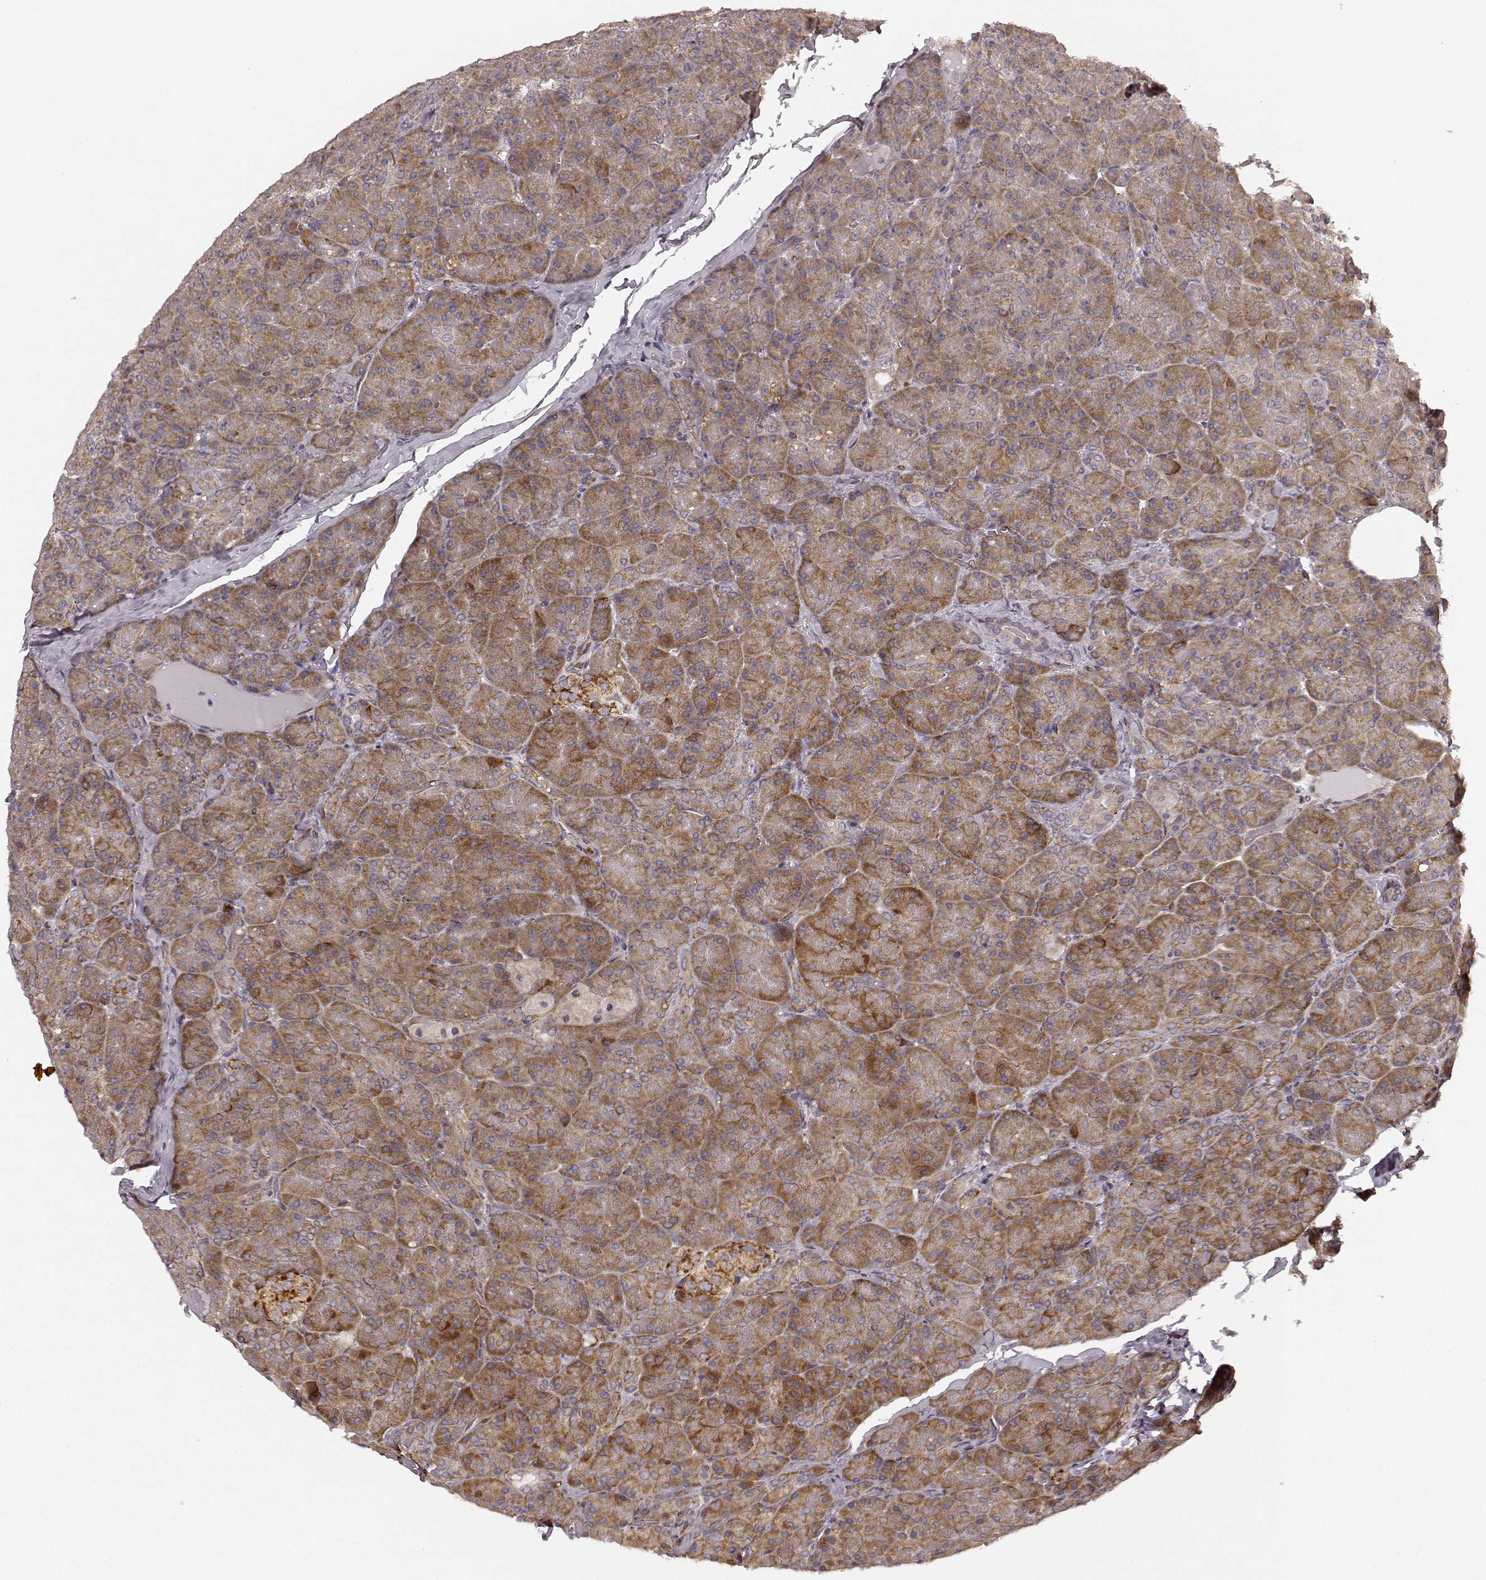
{"staining": {"intensity": "moderate", "quantity": ">75%", "location": "cytoplasmic/membranous"}, "tissue": "pancreas", "cell_type": "Exocrine glandular cells", "image_type": "normal", "snomed": [{"axis": "morphology", "description": "Normal tissue, NOS"}, {"axis": "topography", "description": "Pancreas"}], "caption": "Immunohistochemistry (IHC) photomicrograph of normal pancreas stained for a protein (brown), which shows medium levels of moderate cytoplasmic/membranous staining in about >75% of exocrine glandular cells.", "gene": "TMEM14A", "patient": {"sex": "male", "age": 57}}